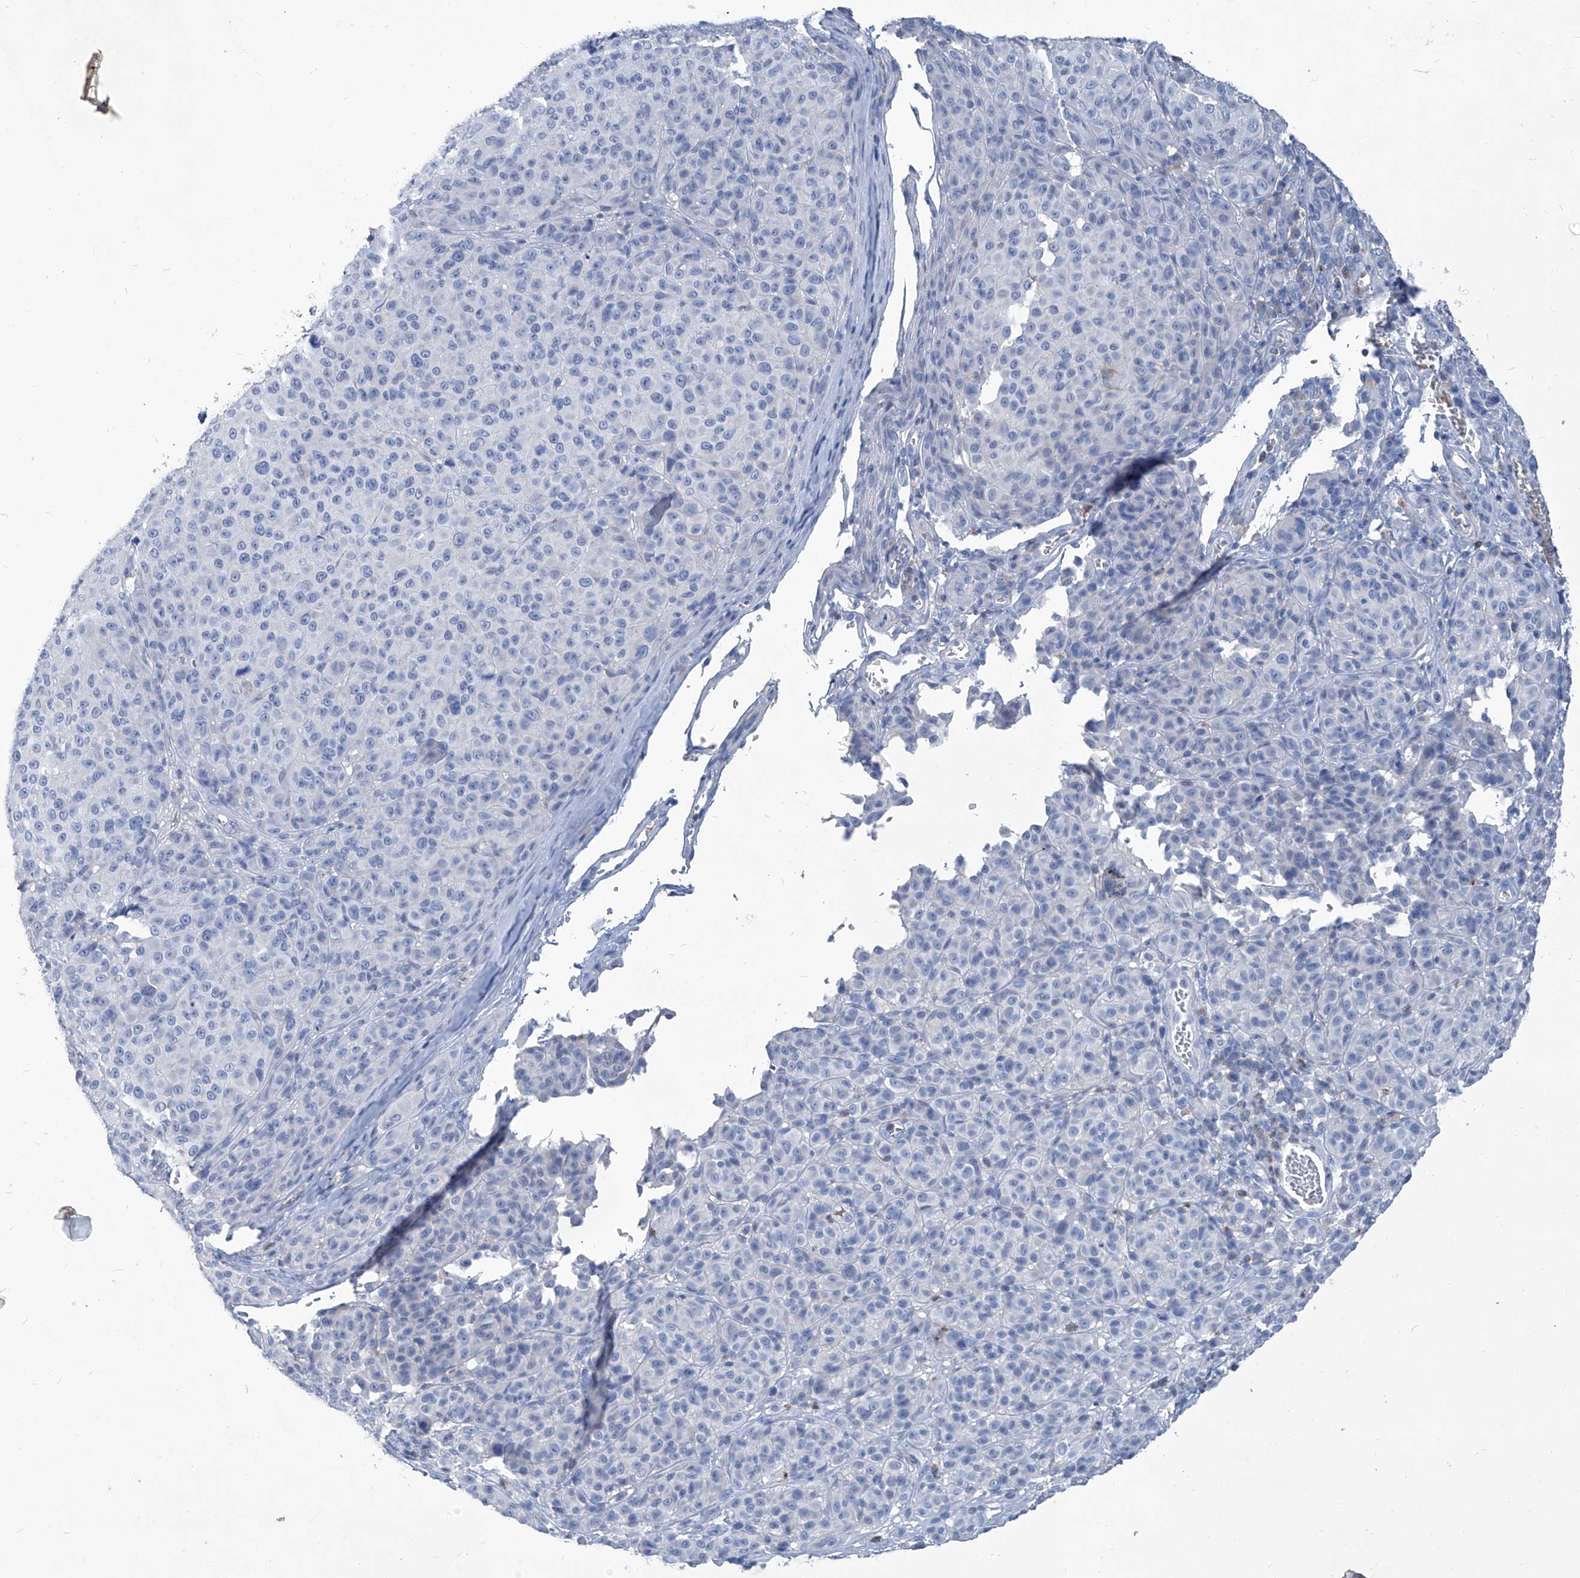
{"staining": {"intensity": "negative", "quantity": "none", "location": "none"}, "tissue": "melanoma", "cell_type": "Tumor cells", "image_type": "cancer", "snomed": [{"axis": "morphology", "description": "Malignant melanoma, NOS"}, {"axis": "topography", "description": "Skin"}], "caption": "There is no significant positivity in tumor cells of malignant melanoma.", "gene": "MTARC1", "patient": {"sex": "male", "age": 73}}